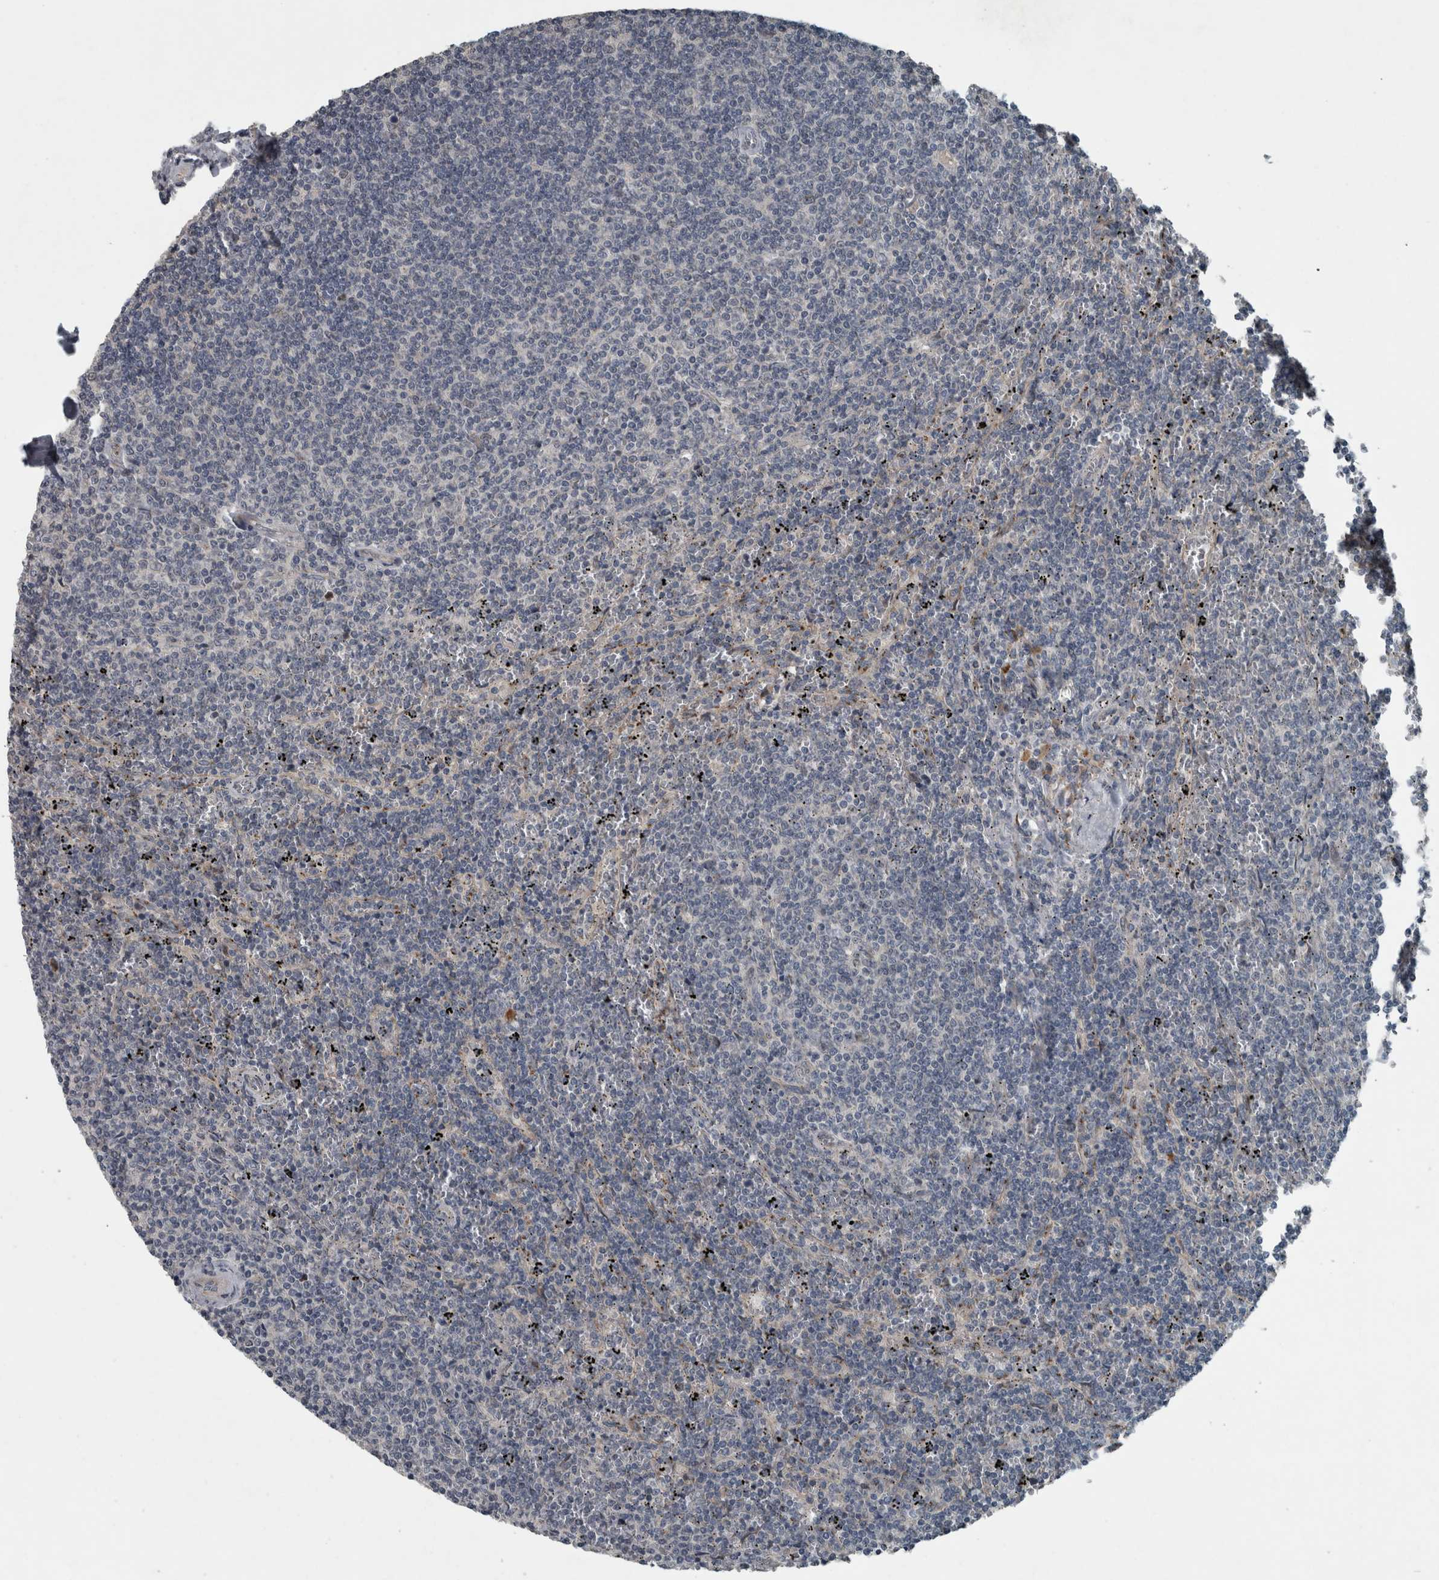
{"staining": {"intensity": "negative", "quantity": "none", "location": "none"}, "tissue": "lymphoma", "cell_type": "Tumor cells", "image_type": "cancer", "snomed": [{"axis": "morphology", "description": "Malignant lymphoma, non-Hodgkin's type, Low grade"}, {"axis": "topography", "description": "Spleen"}], "caption": "An immunohistochemistry (IHC) photomicrograph of low-grade malignant lymphoma, non-Hodgkin's type is shown. There is no staining in tumor cells of low-grade malignant lymphoma, non-Hodgkin's type.", "gene": "ZNF345", "patient": {"sex": "female", "age": 50}}